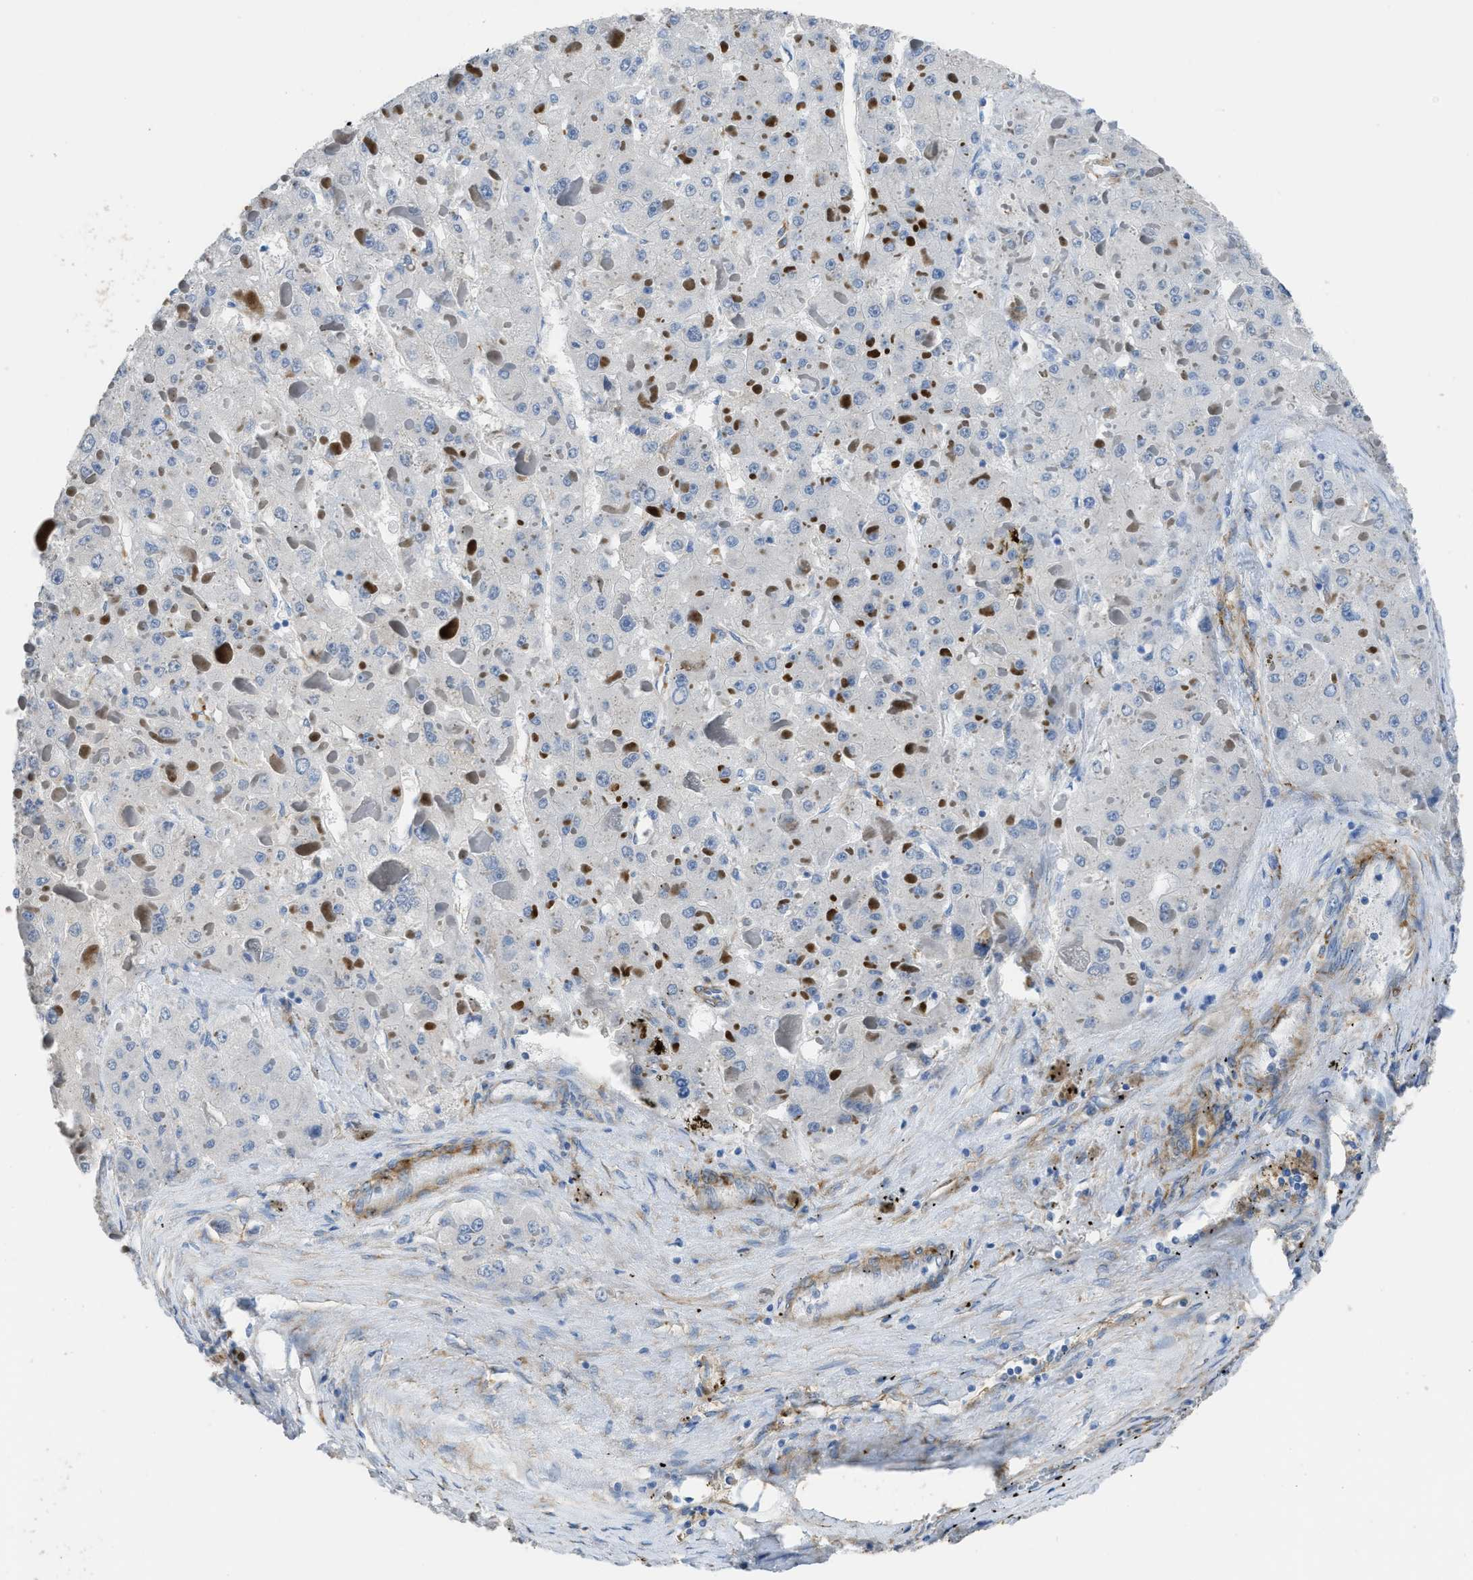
{"staining": {"intensity": "negative", "quantity": "none", "location": "none"}, "tissue": "liver cancer", "cell_type": "Tumor cells", "image_type": "cancer", "snomed": [{"axis": "morphology", "description": "Carcinoma, Hepatocellular, NOS"}, {"axis": "topography", "description": "Liver"}], "caption": "Tumor cells show no significant protein staining in liver cancer (hepatocellular carcinoma).", "gene": "ZSWIM5", "patient": {"sex": "female", "age": 73}}